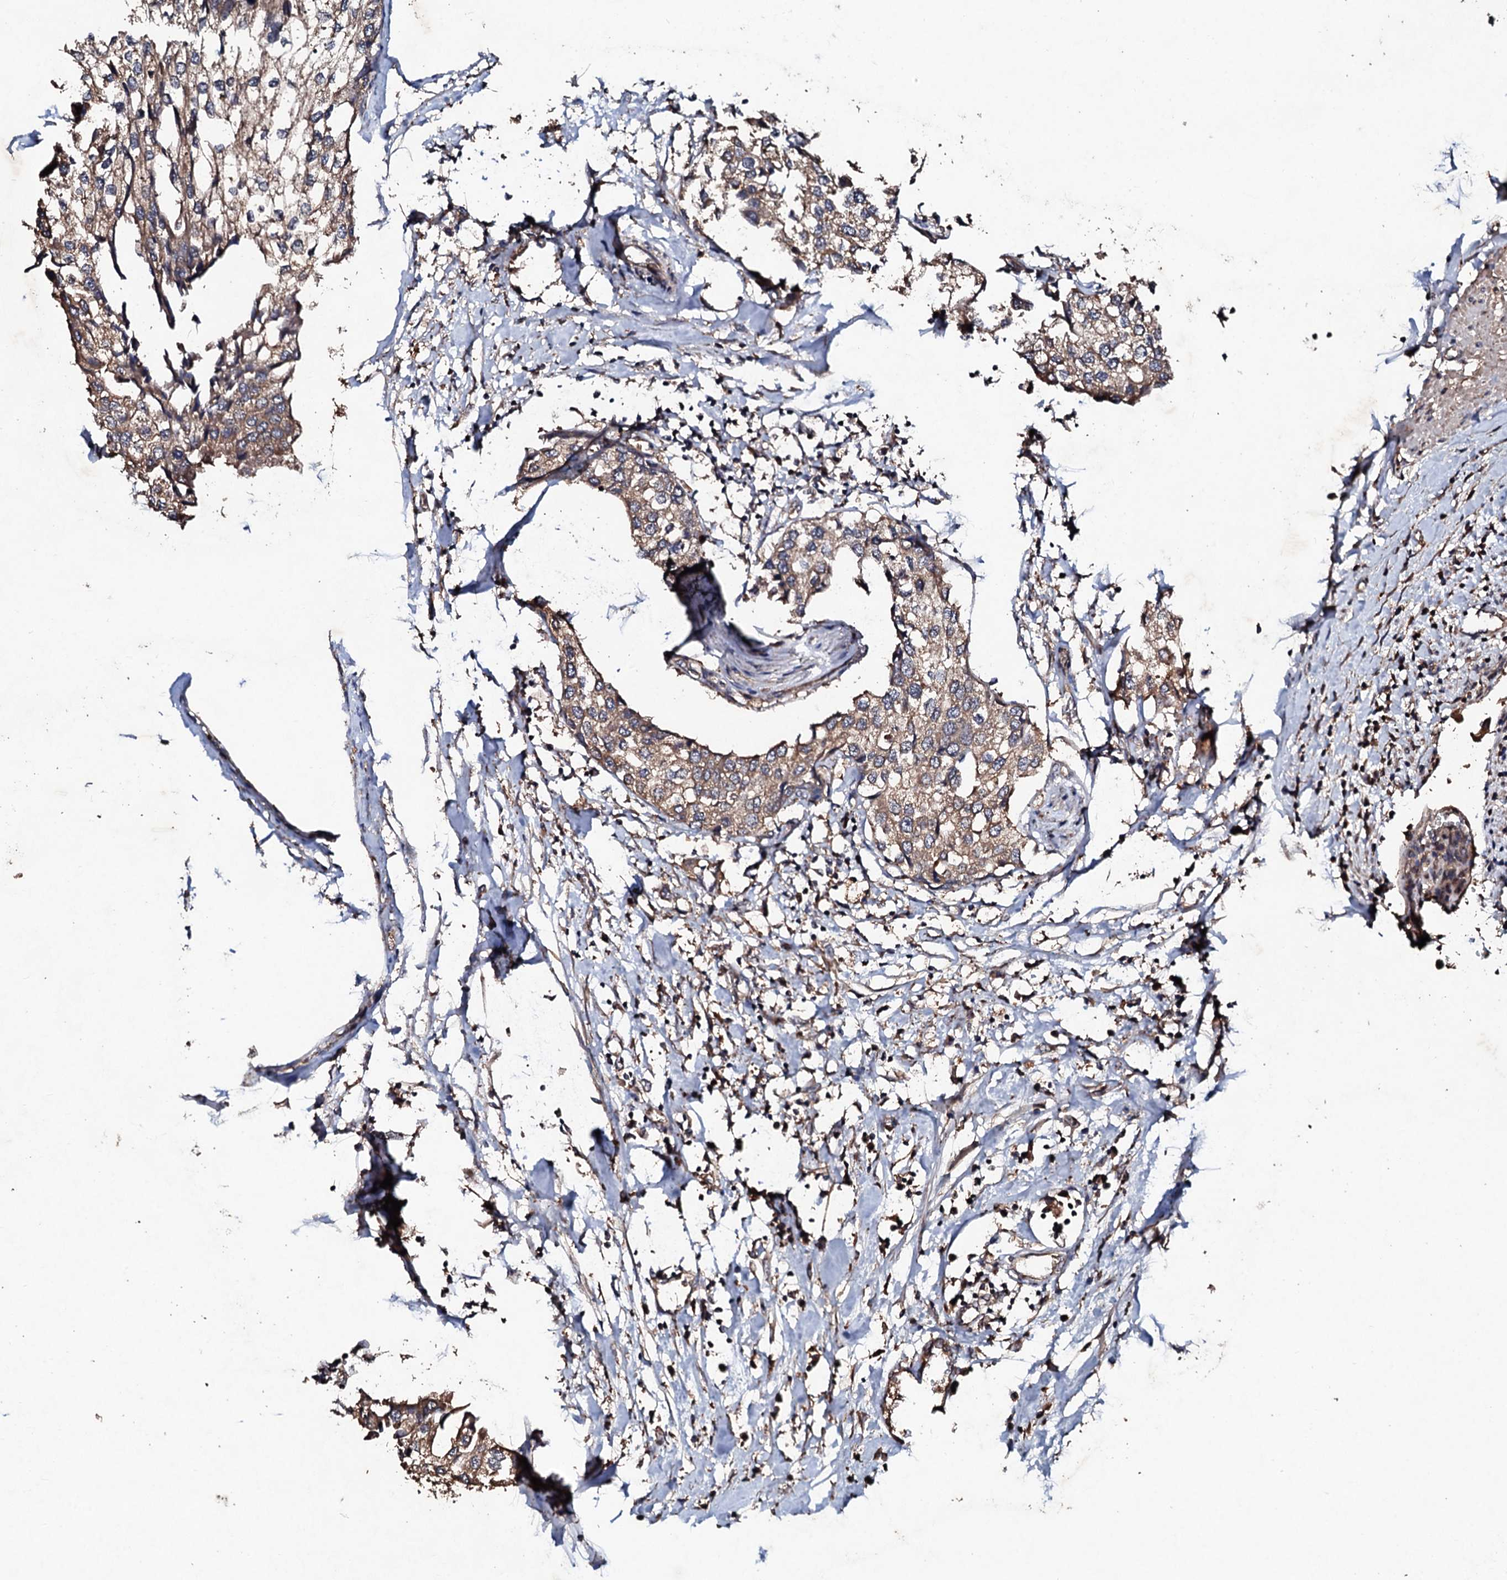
{"staining": {"intensity": "moderate", "quantity": ">75%", "location": "cytoplasmic/membranous"}, "tissue": "urothelial cancer", "cell_type": "Tumor cells", "image_type": "cancer", "snomed": [{"axis": "morphology", "description": "Urothelial carcinoma, High grade"}, {"axis": "topography", "description": "Urinary bladder"}], "caption": "Brown immunohistochemical staining in urothelial carcinoma (high-grade) demonstrates moderate cytoplasmic/membranous positivity in about >75% of tumor cells. The protein of interest is stained brown, and the nuclei are stained in blue (DAB (3,3'-diaminobenzidine) IHC with brightfield microscopy, high magnification).", "gene": "KERA", "patient": {"sex": "male", "age": 64}}